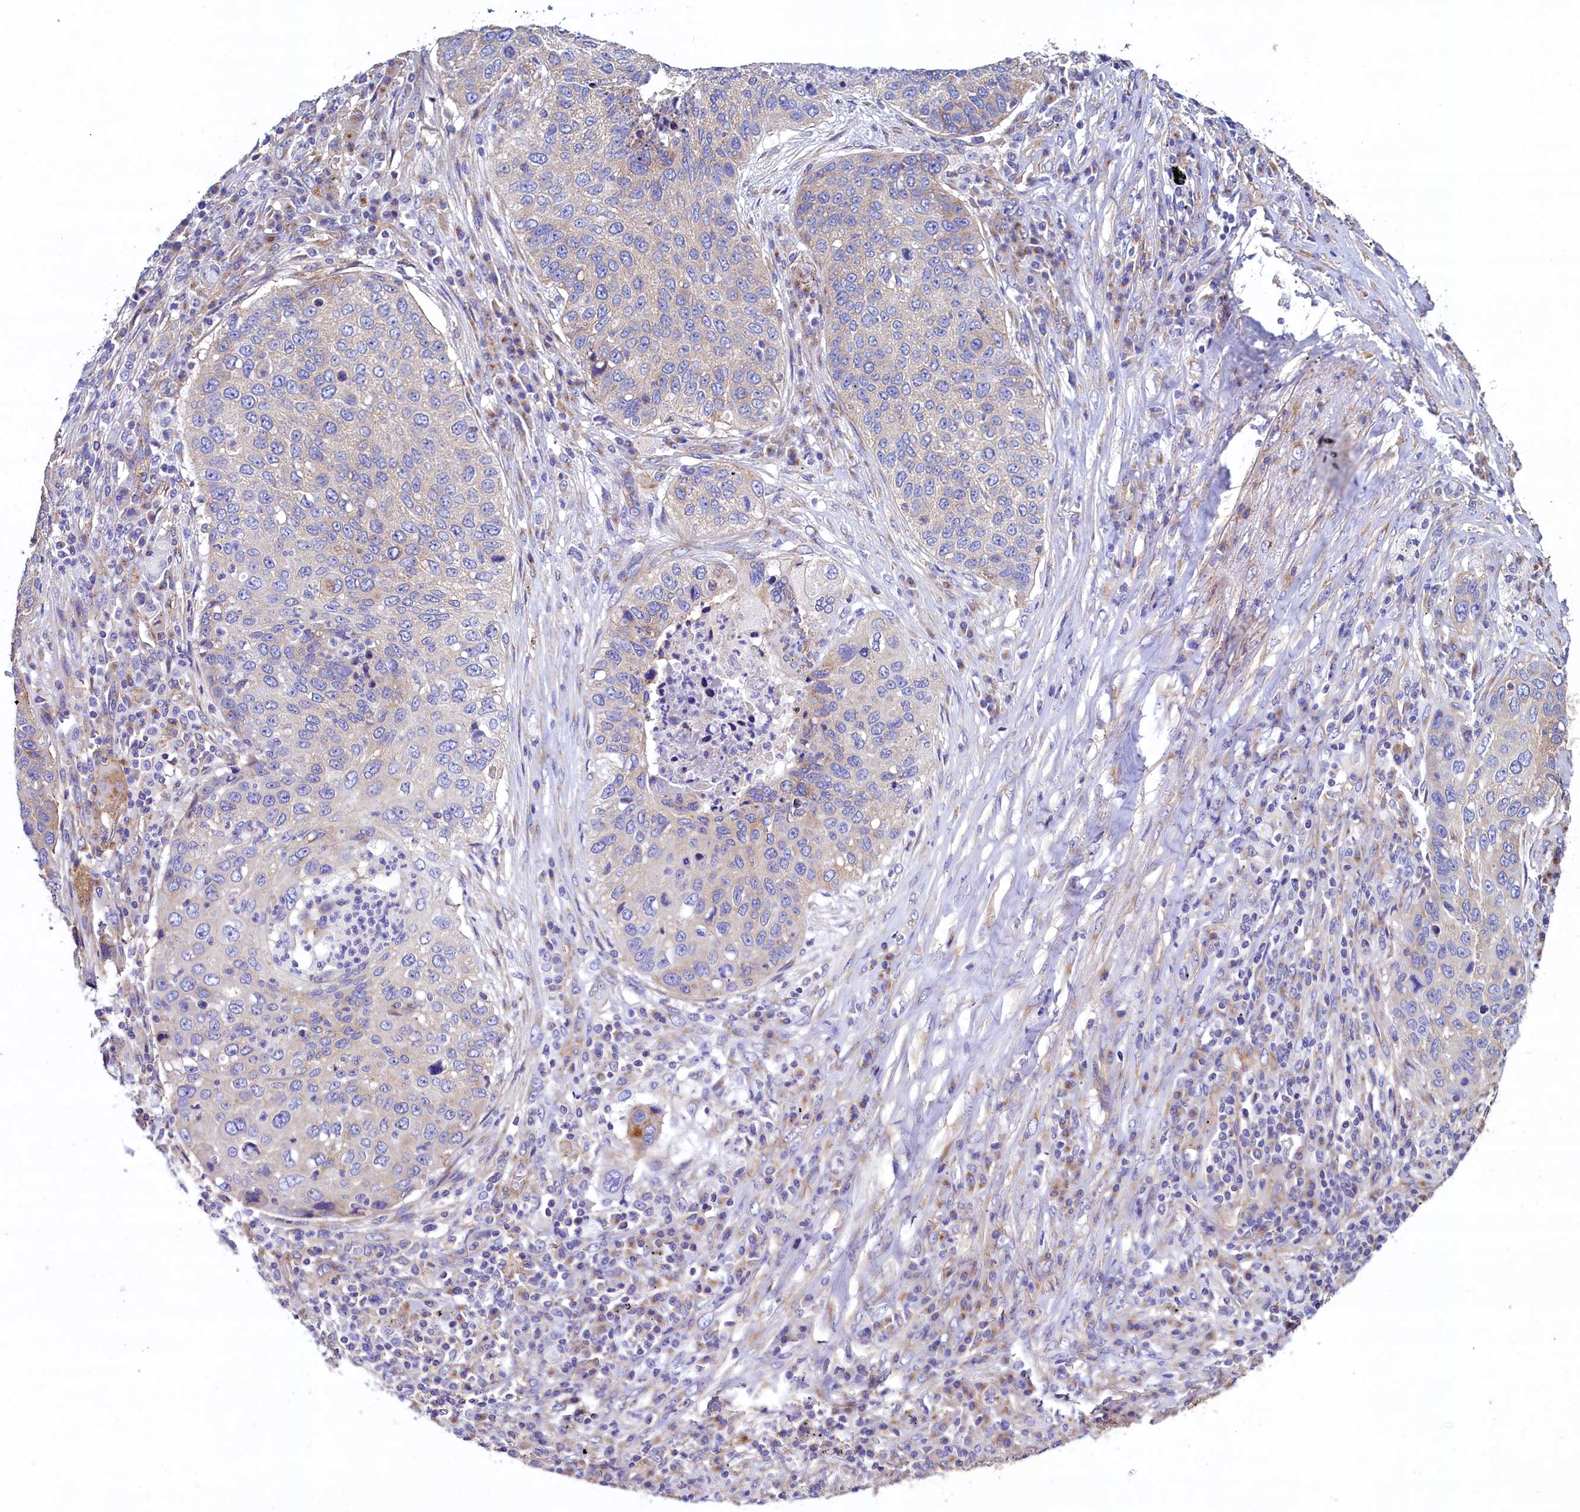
{"staining": {"intensity": "weak", "quantity": "<25%", "location": "cytoplasmic/membranous"}, "tissue": "lung cancer", "cell_type": "Tumor cells", "image_type": "cancer", "snomed": [{"axis": "morphology", "description": "Squamous cell carcinoma, NOS"}, {"axis": "topography", "description": "Lung"}], "caption": "Immunohistochemistry (IHC) of human lung cancer (squamous cell carcinoma) exhibits no expression in tumor cells.", "gene": "GPR21", "patient": {"sex": "female", "age": 63}}